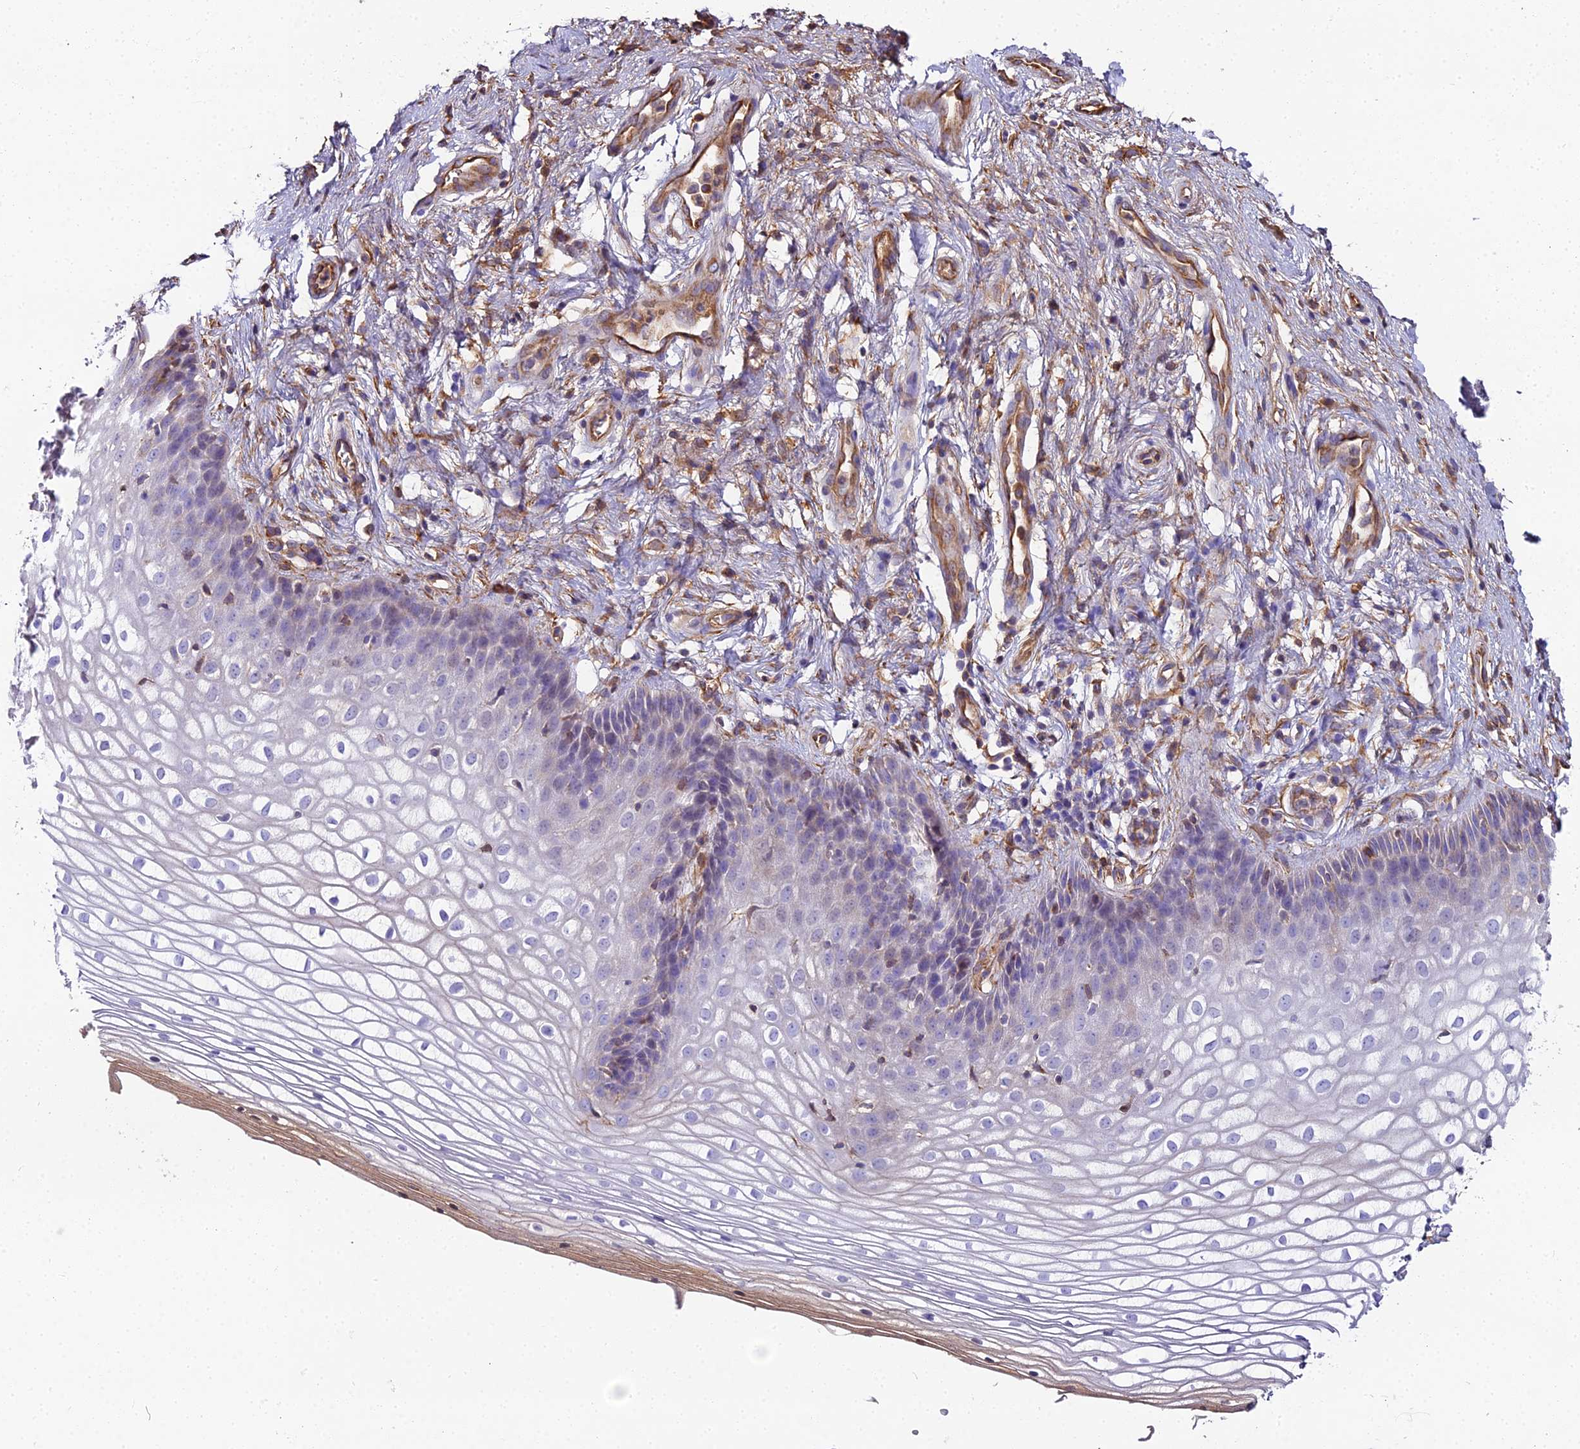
{"staining": {"intensity": "weak", "quantity": "<25%", "location": "cytoplasmic/membranous"}, "tissue": "vagina", "cell_type": "Squamous epithelial cells", "image_type": "normal", "snomed": [{"axis": "morphology", "description": "Normal tissue, NOS"}, {"axis": "topography", "description": "Vagina"}], "caption": "Histopathology image shows no protein staining in squamous epithelial cells of unremarkable vagina. (DAB (3,3'-diaminobenzidine) immunohistochemistry (IHC) visualized using brightfield microscopy, high magnification).", "gene": "BEX4", "patient": {"sex": "female", "age": 34}}